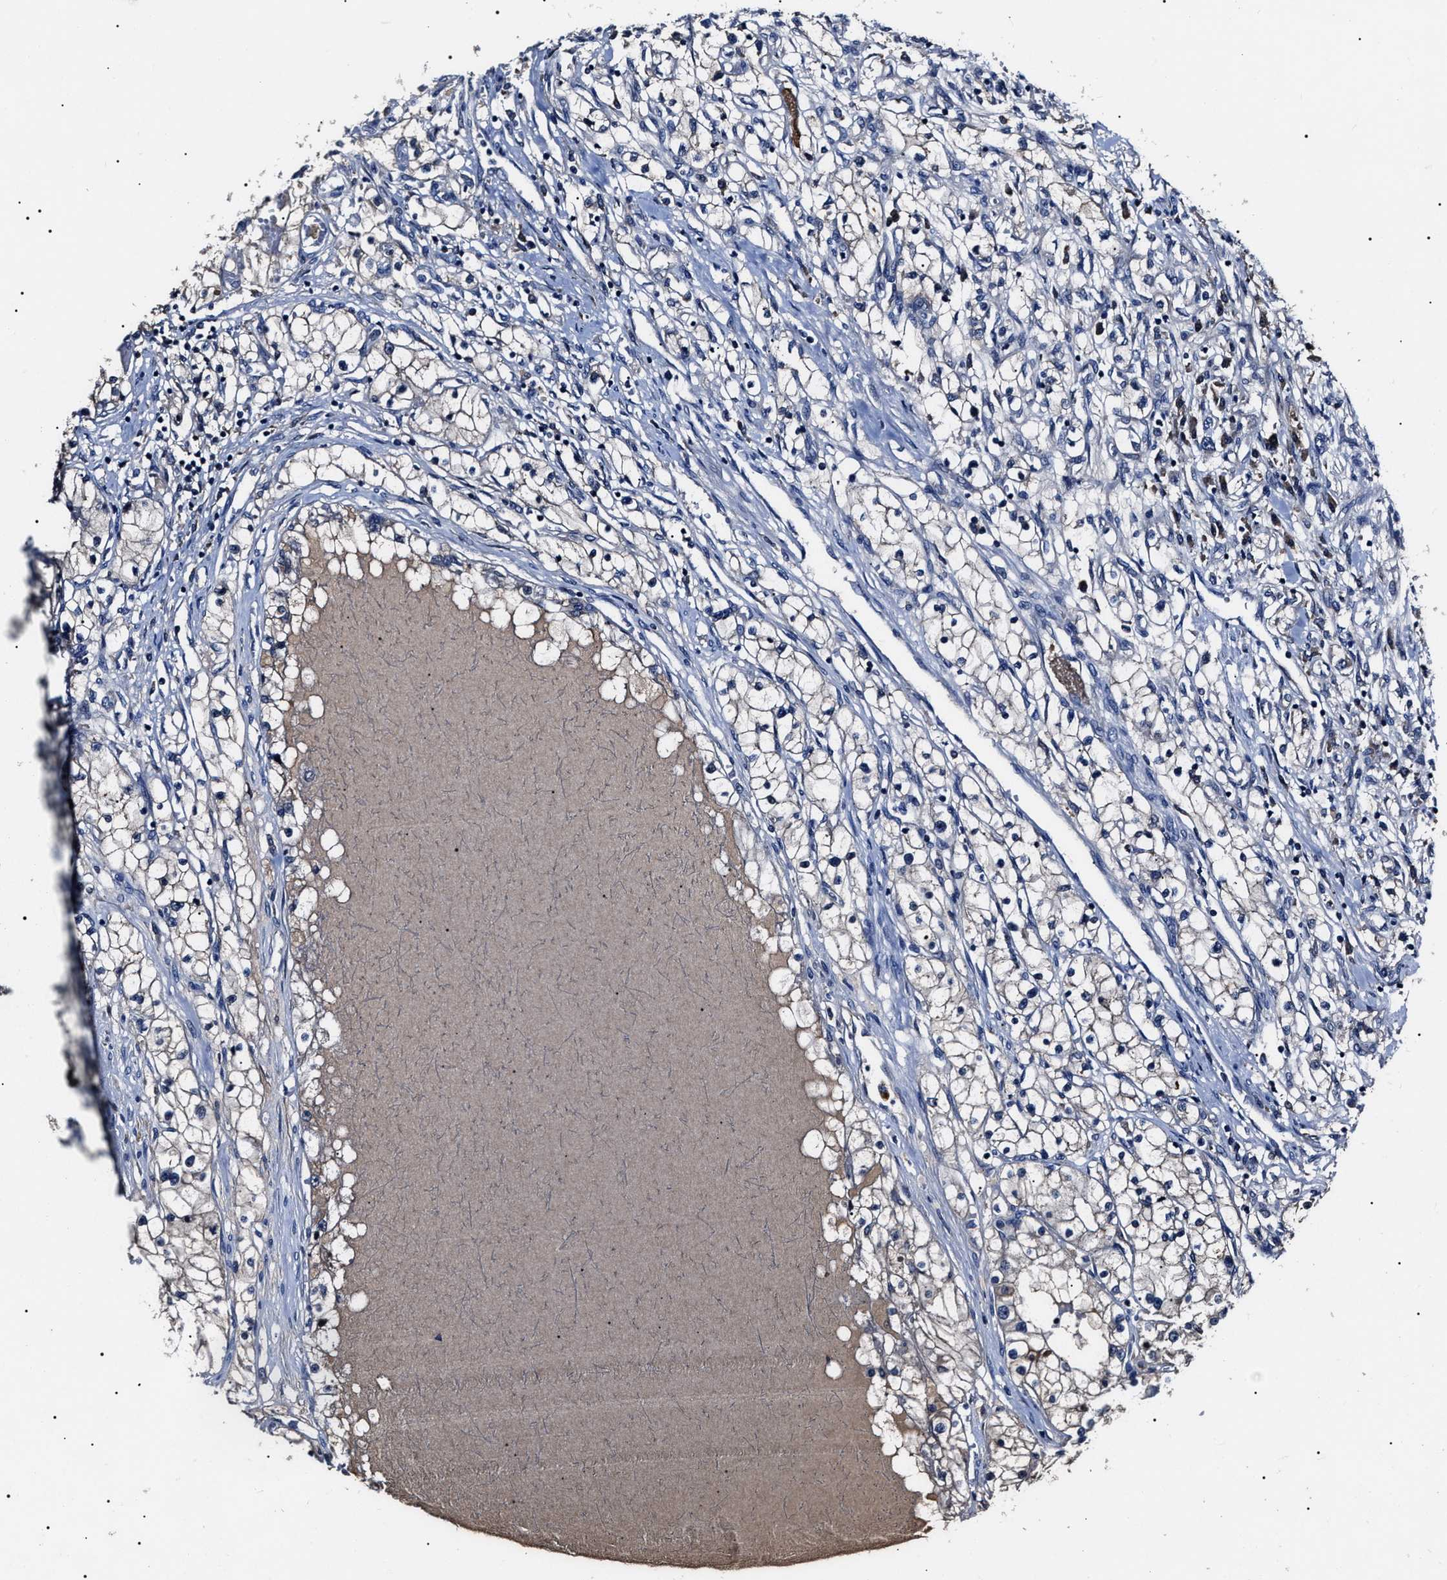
{"staining": {"intensity": "negative", "quantity": "none", "location": "none"}, "tissue": "renal cancer", "cell_type": "Tumor cells", "image_type": "cancer", "snomed": [{"axis": "morphology", "description": "Adenocarcinoma, NOS"}, {"axis": "topography", "description": "Kidney"}], "caption": "This is a photomicrograph of immunohistochemistry (IHC) staining of adenocarcinoma (renal), which shows no staining in tumor cells.", "gene": "IFT81", "patient": {"sex": "male", "age": 68}}